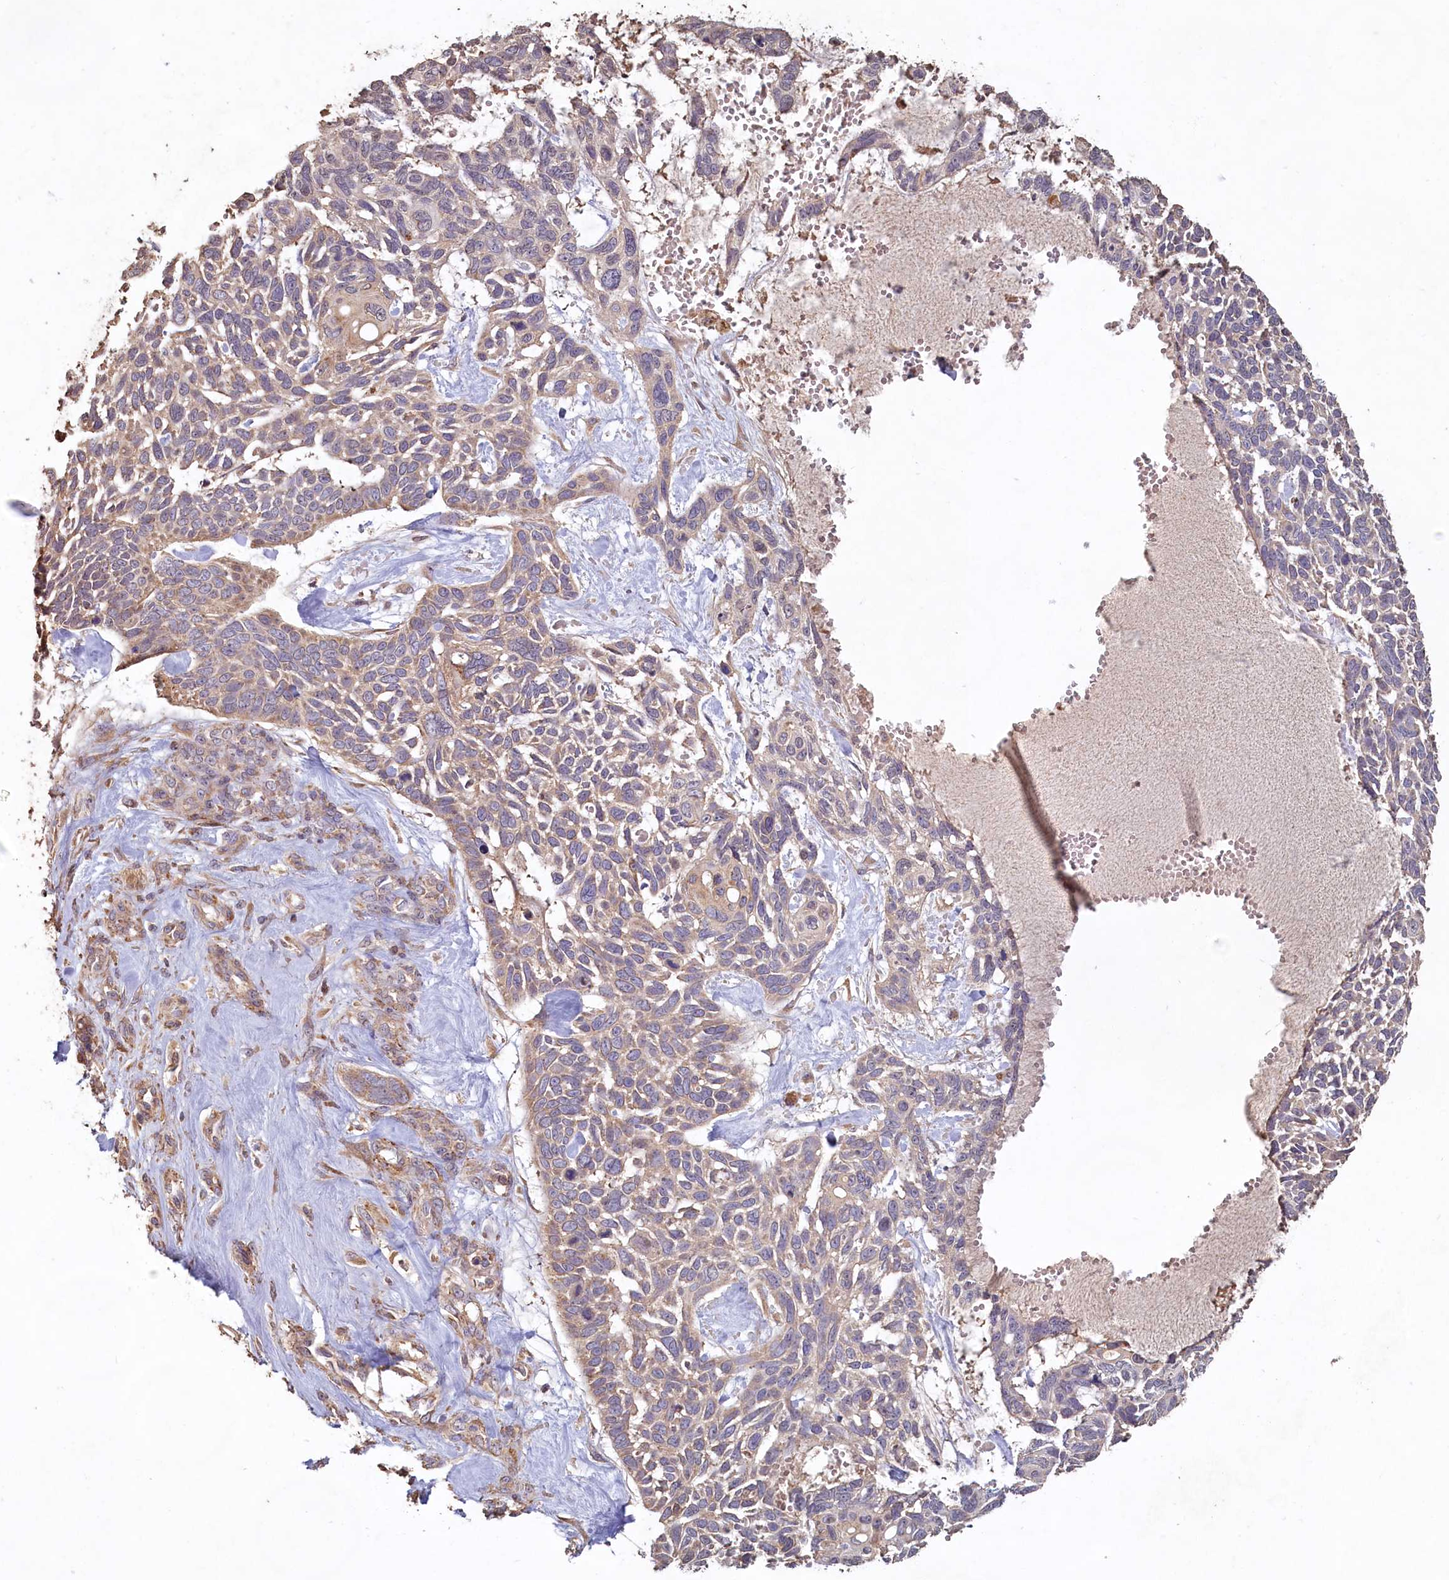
{"staining": {"intensity": "weak", "quantity": "25%-75%", "location": "cytoplasmic/membranous"}, "tissue": "skin cancer", "cell_type": "Tumor cells", "image_type": "cancer", "snomed": [{"axis": "morphology", "description": "Basal cell carcinoma"}, {"axis": "topography", "description": "Skin"}], "caption": "DAB (3,3'-diaminobenzidine) immunohistochemical staining of skin cancer (basal cell carcinoma) exhibits weak cytoplasmic/membranous protein positivity in approximately 25%-75% of tumor cells. (IHC, brightfield microscopy, high magnification).", "gene": "FUNDC1", "patient": {"sex": "male", "age": 88}}